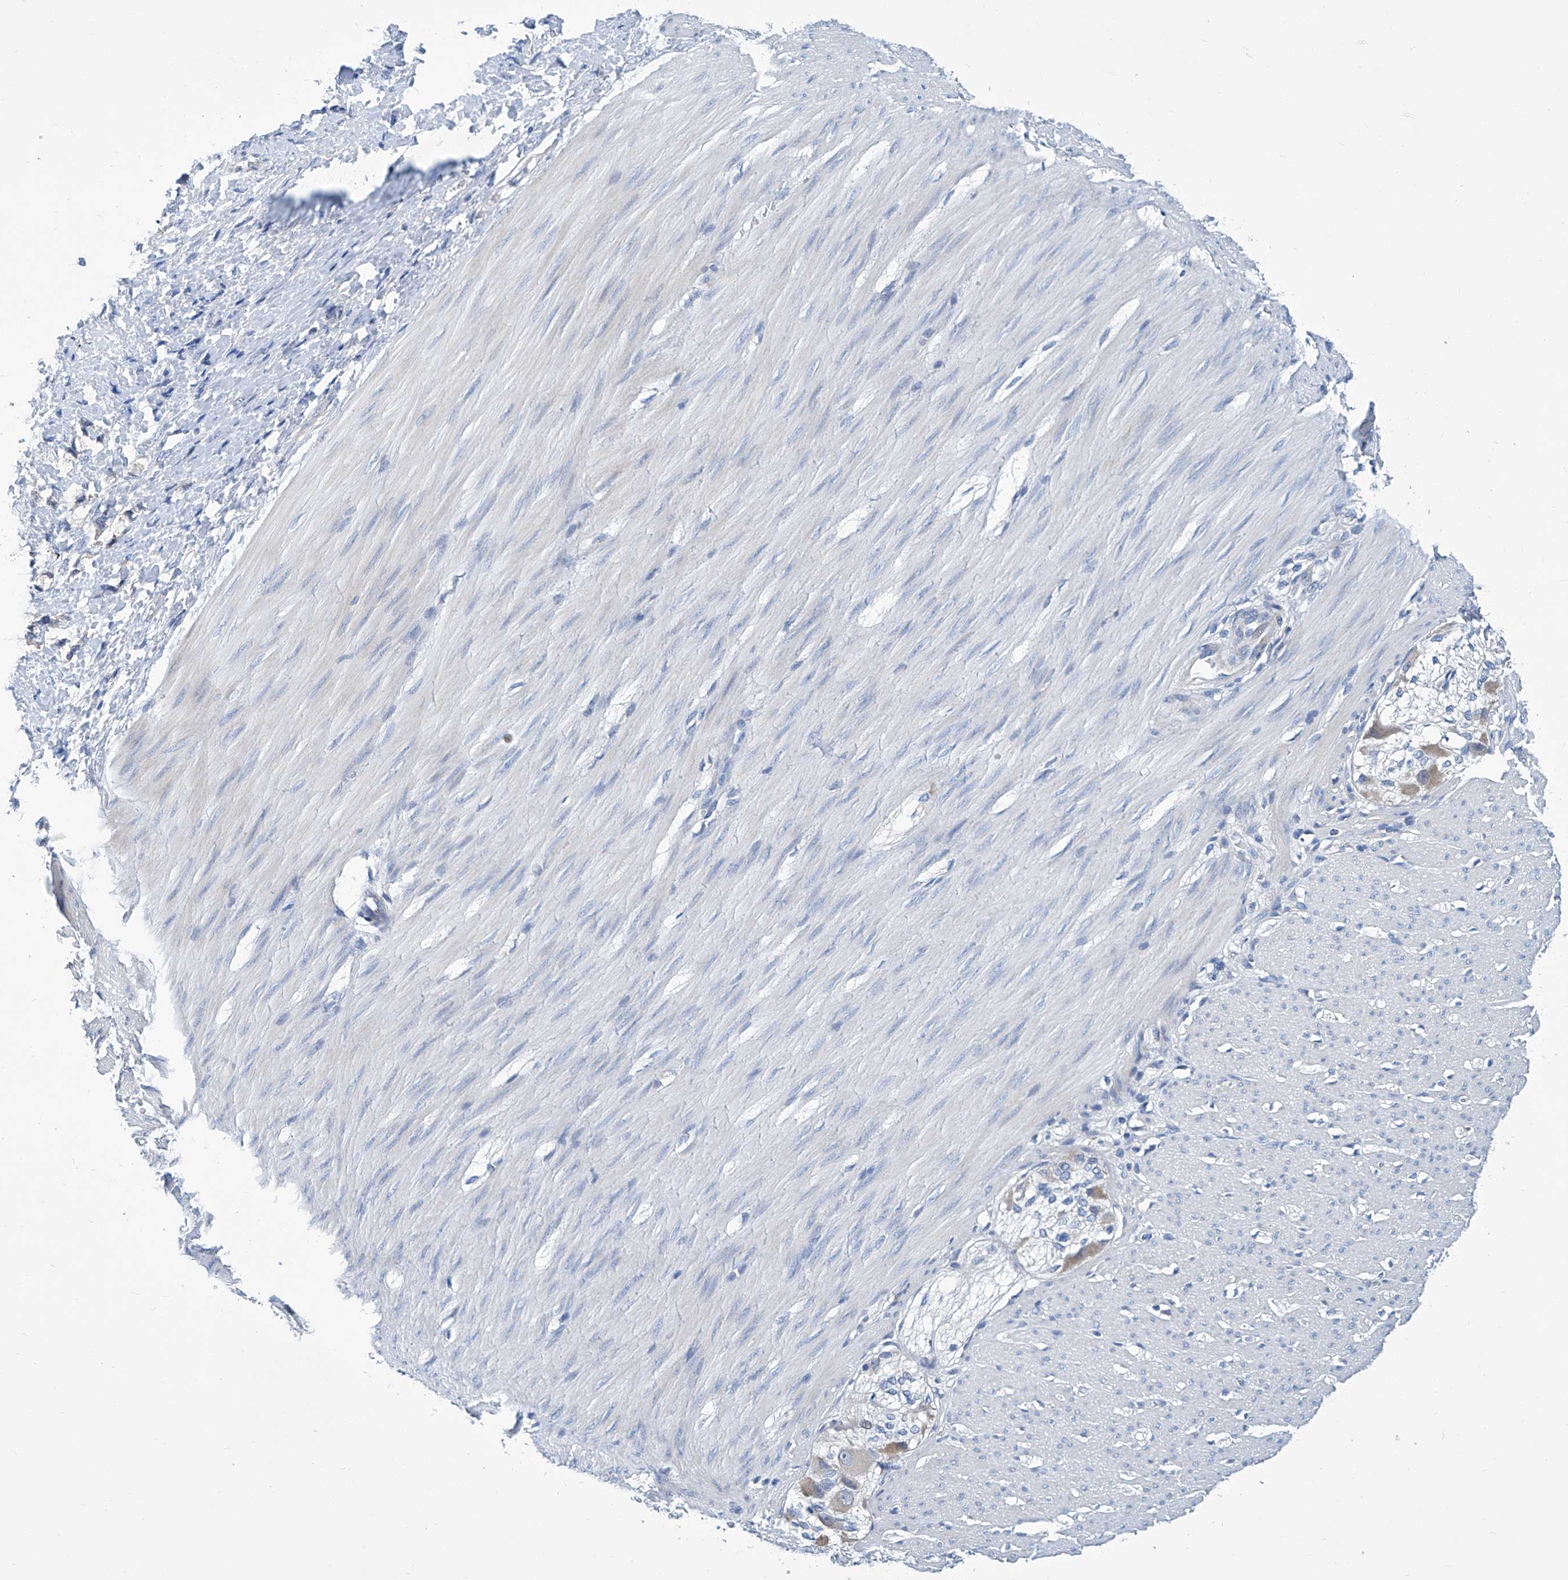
{"staining": {"intensity": "negative", "quantity": "none", "location": "none"}, "tissue": "smooth muscle", "cell_type": "Smooth muscle cells", "image_type": "normal", "snomed": [{"axis": "morphology", "description": "Normal tissue, NOS"}, {"axis": "morphology", "description": "Adenocarcinoma, NOS"}, {"axis": "topography", "description": "Colon"}, {"axis": "topography", "description": "Peripheral nerve tissue"}], "caption": "Immunohistochemistry (IHC) photomicrograph of benign smooth muscle: smooth muscle stained with DAB demonstrates no significant protein staining in smooth muscle cells.", "gene": "ZNF519", "patient": {"sex": "male", "age": 14}}